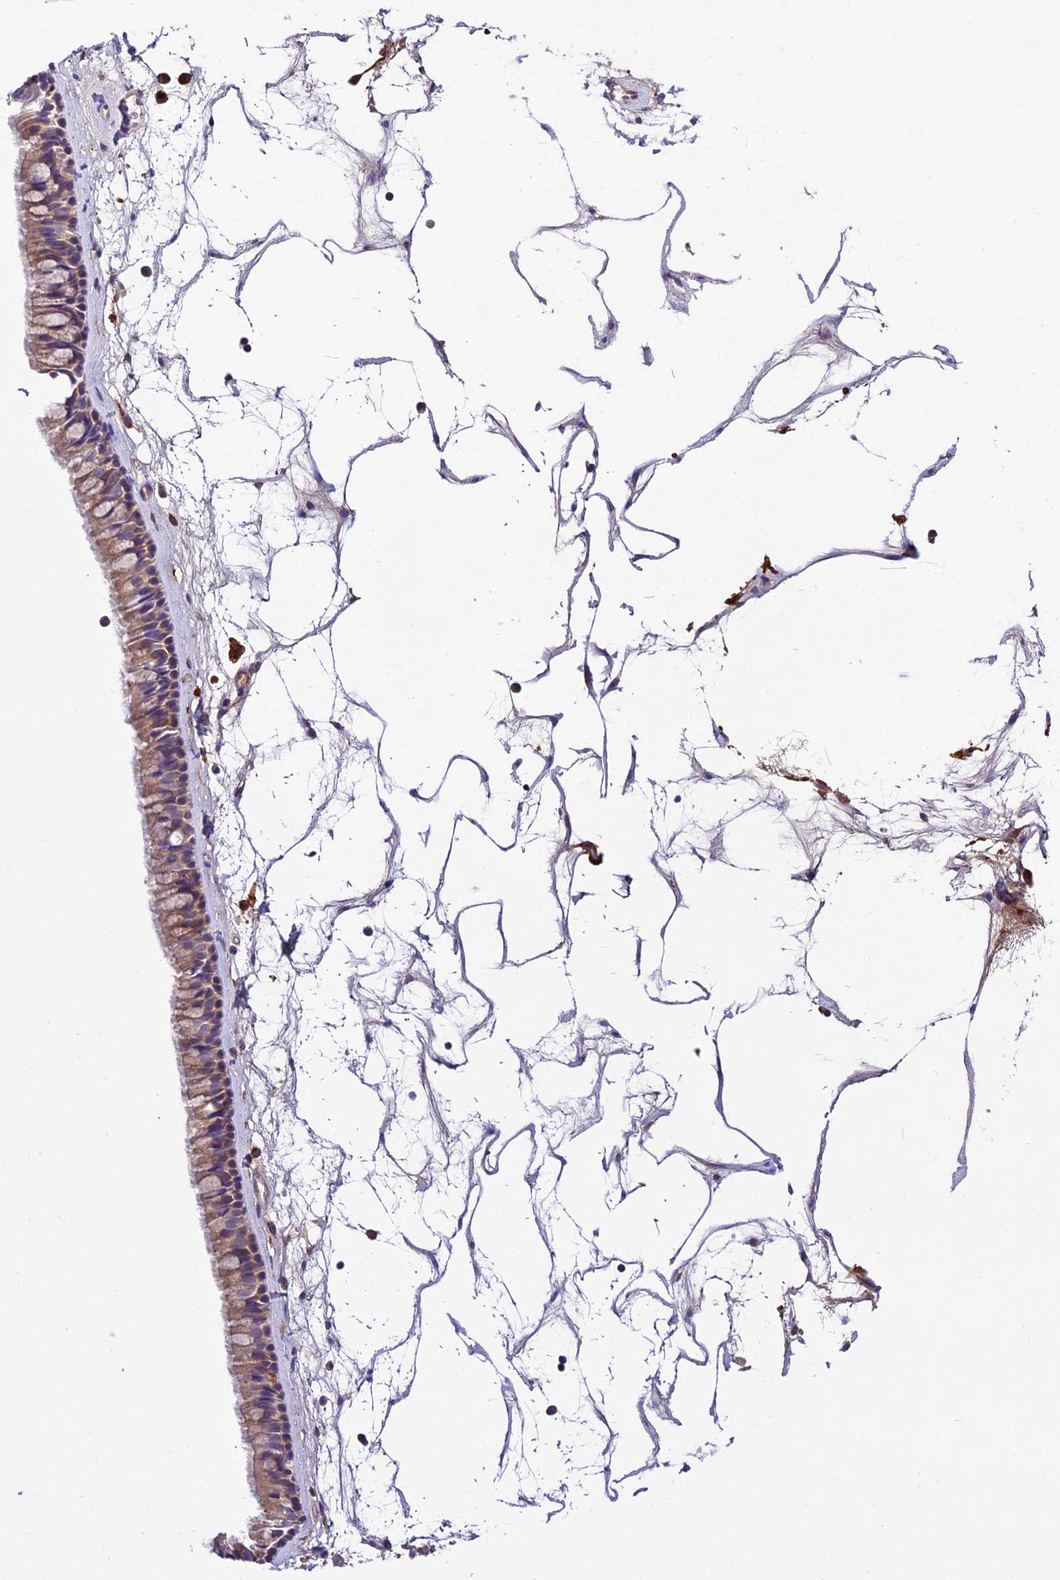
{"staining": {"intensity": "weak", "quantity": ">75%", "location": "cytoplasmic/membranous"}, "tissue": "nasopharynx", "cell_type": "Respiratory epithelial cells", "image_type": "normal", "snomed": [{"axis": "morphology", "description": "Normal tissue, NOS"}, {"axis": "topography", "description": "Nasopharynx"}], "caption": "Immunohistochemical staining of benign human nasopharynx displays low levels of weak cytoplasmic/membranous expression in approximately >75% of respiratory epithelial cells.", "gene": "CILP2", "patient": {"sex": "male", "age": 64}}